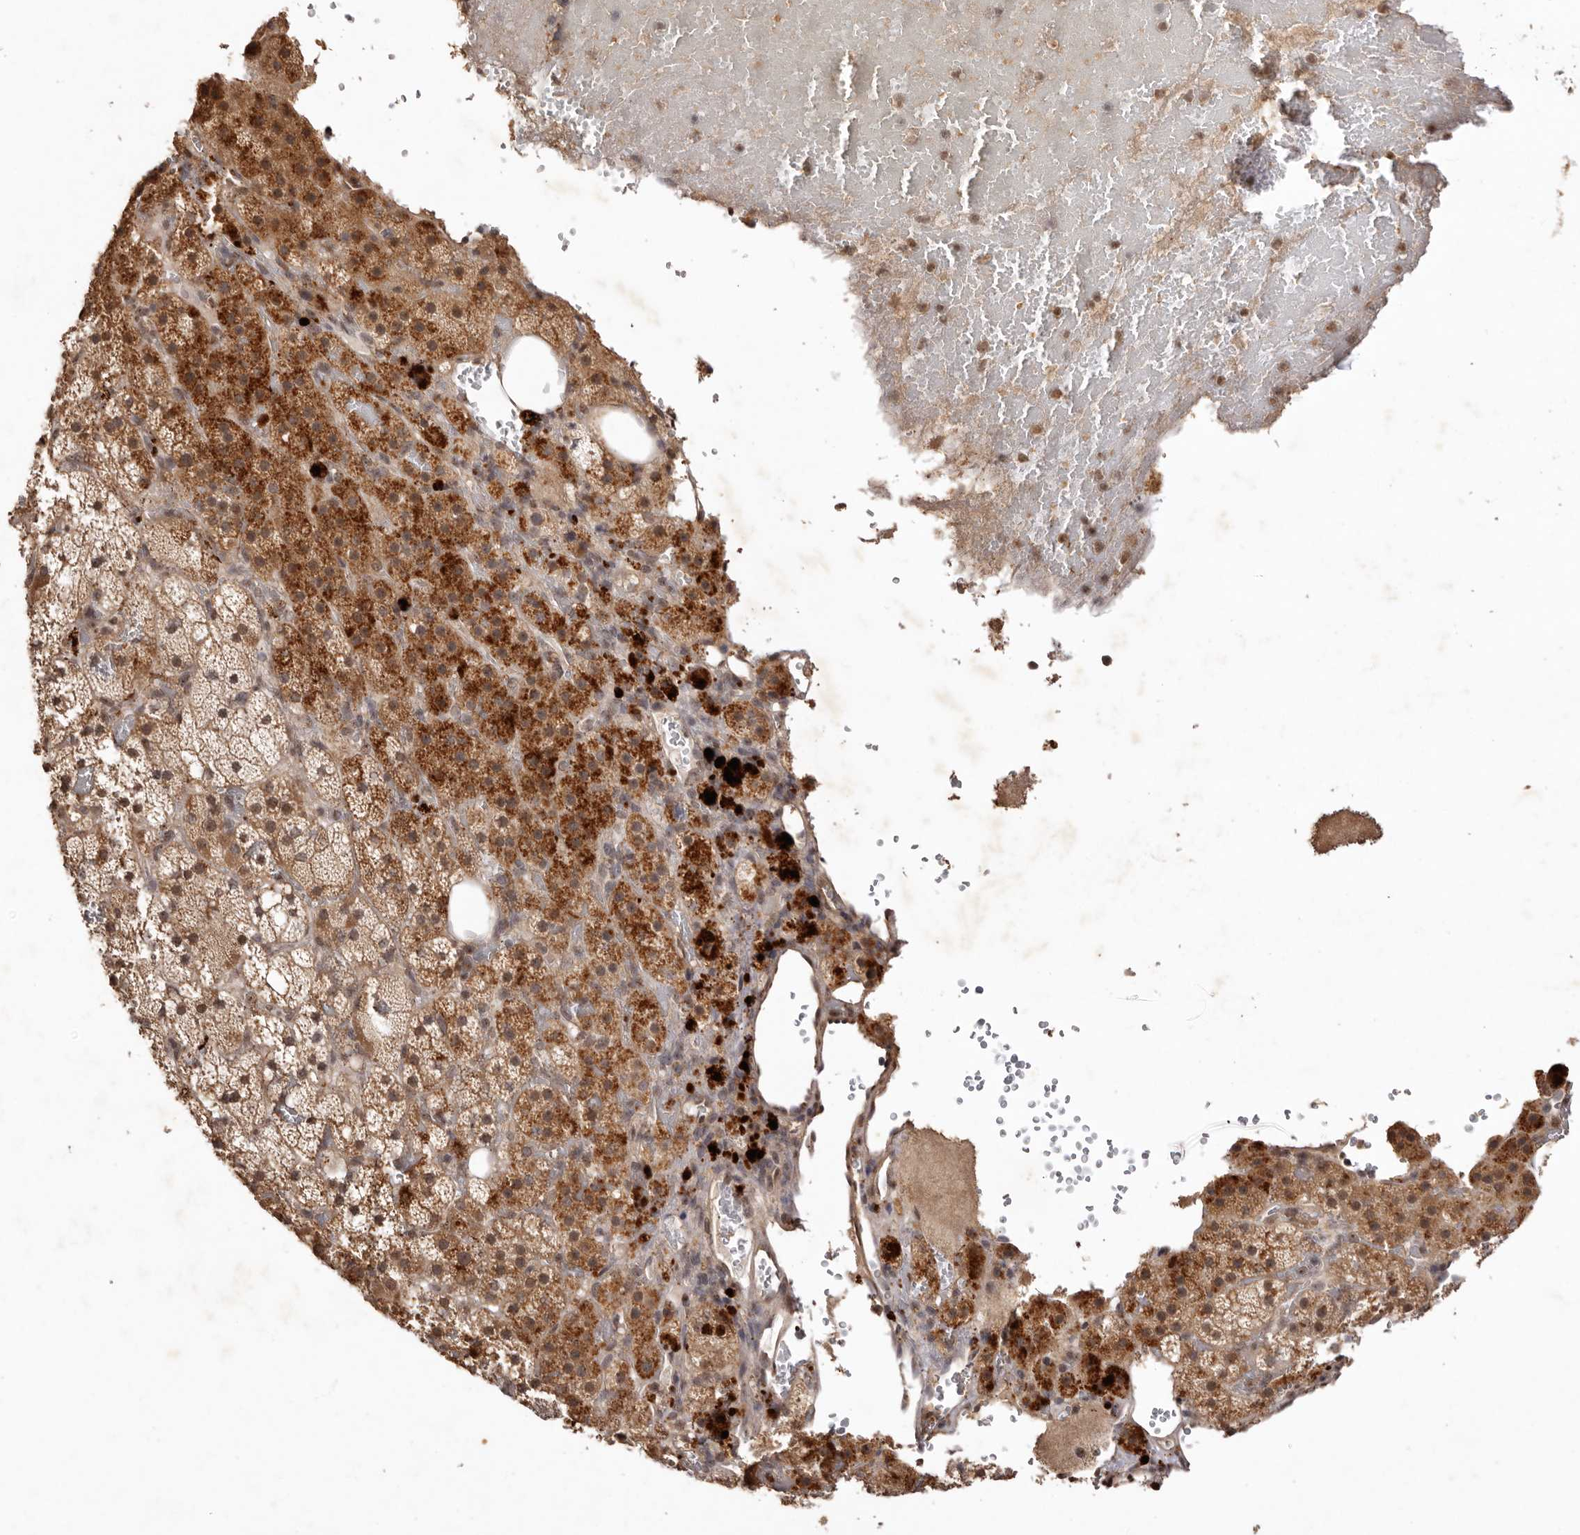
{"staining": {"intensity": "strong", "quantity": "25%-75%", "location": "cytoplasmic/membranous"}, "tissue": "adrenal gland", "cell_type": "Glandular cells", "image_type": "normal", "snomed": [{"axis": "morphology", "description": "Normal tissue, NOS"}, {"axis": "topography", "description": "Adrenal gland"}], "caption": "The immunohistochemical stain highlights strong cytoplasmic/membranous staining in glandular cells of benign adrenal gland.", "gene": "NOTCH1", "patient": {"sex": "female", "age": 59}}